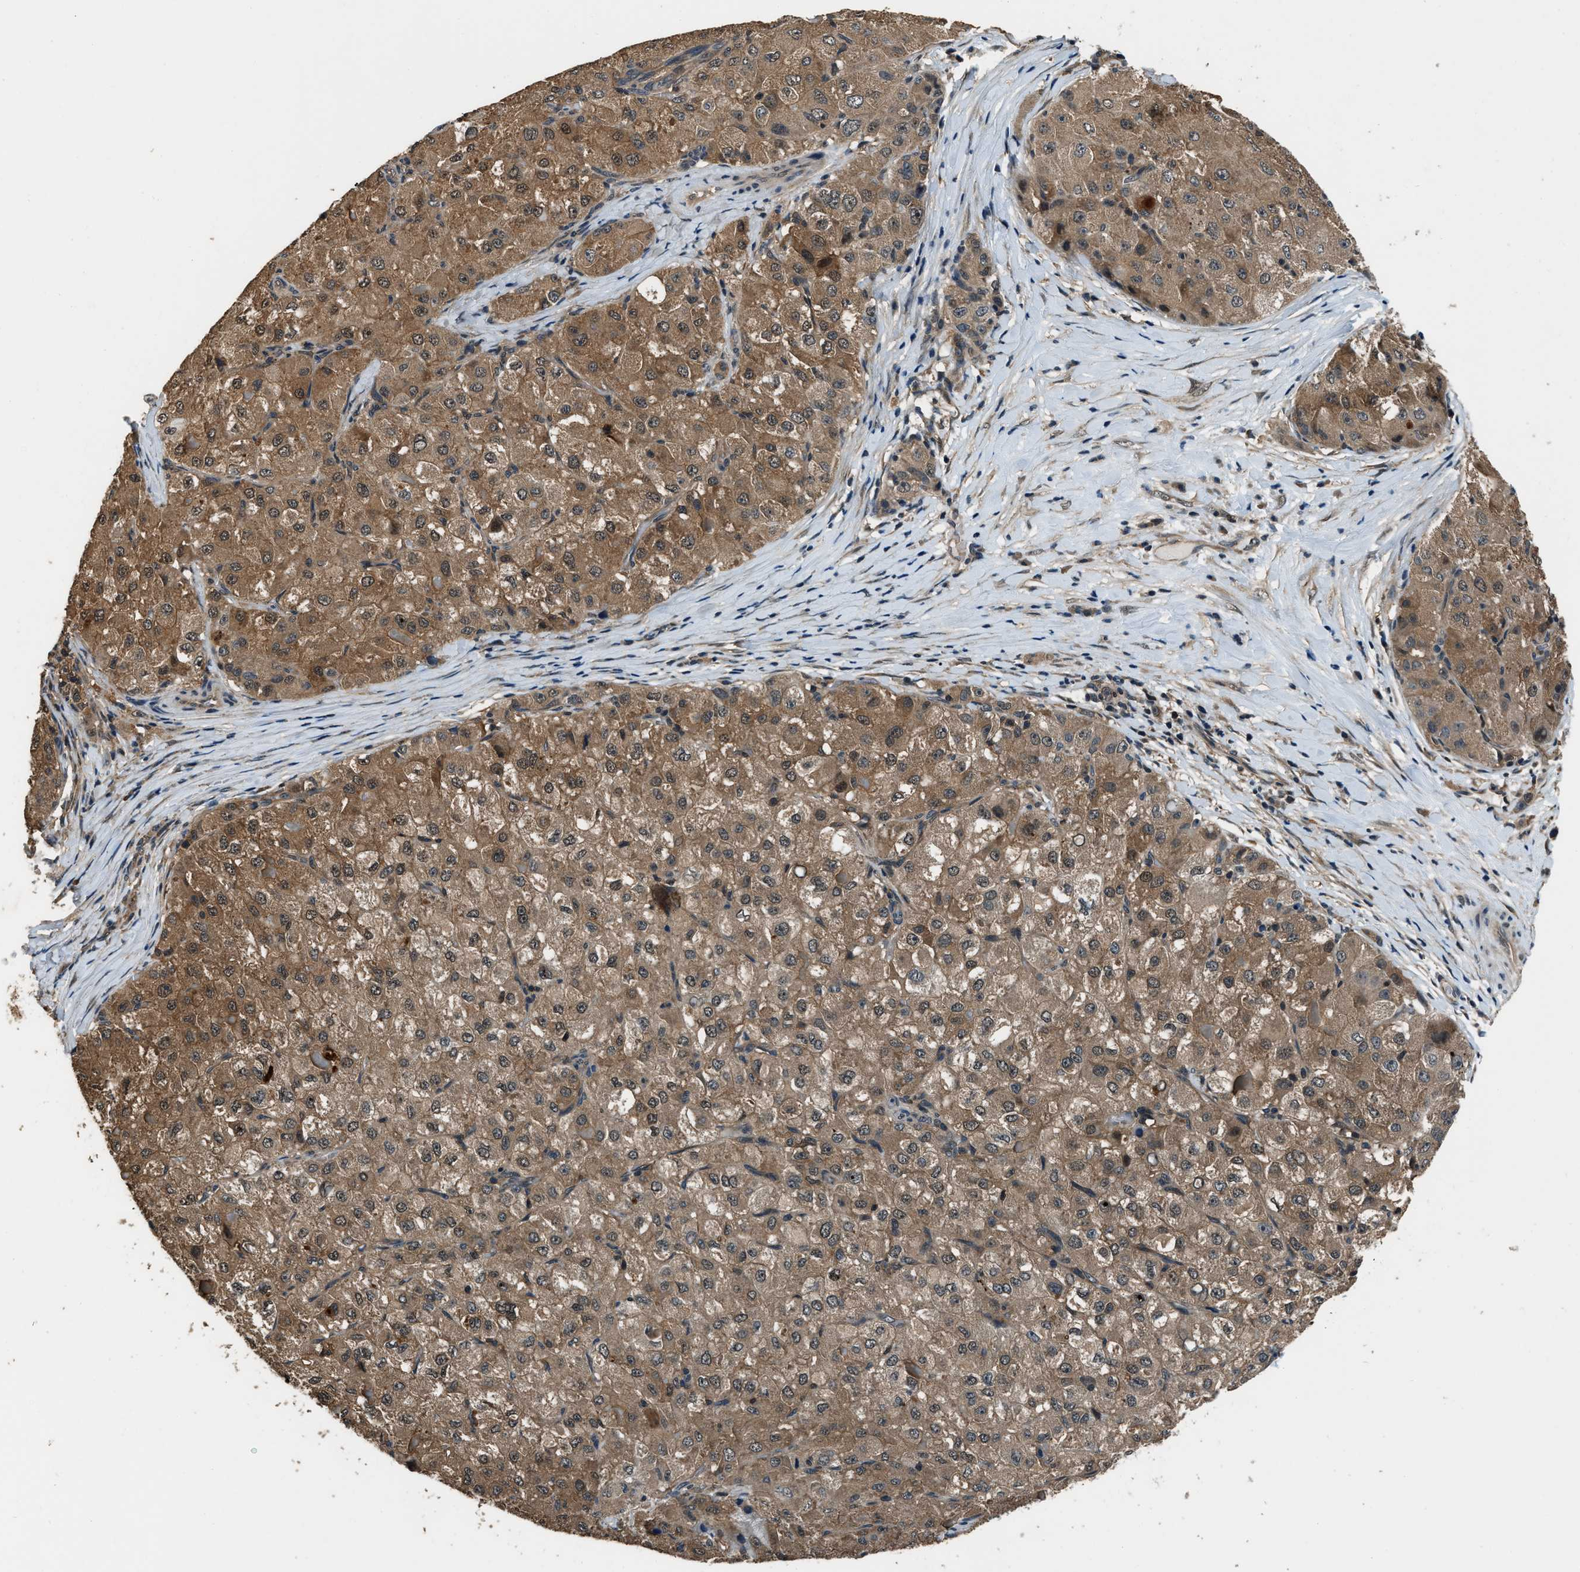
{"staining": {"intensity": "moderate", "quantity": ">75%", "location": "cytoplasmic/membranous"}, "tissue": "liver cancer", "cell_type": "Tumor cells", "image_type": "cancer", "snomed": [{"axis": "morphology", "description": "Carcinoma, Hepatocellular, NOS"}, {"axis": "topography", "description": "Liver"}], "caption": "Liver cancer (hepatocellular carcinoma) stained with a brown dye demonstrates moderate cytoplasmic/membranous positive staining in approximately >75% of tumor cells.", "gene": "NUDCD3", "patient": {"sex": "male", "age": 80}}